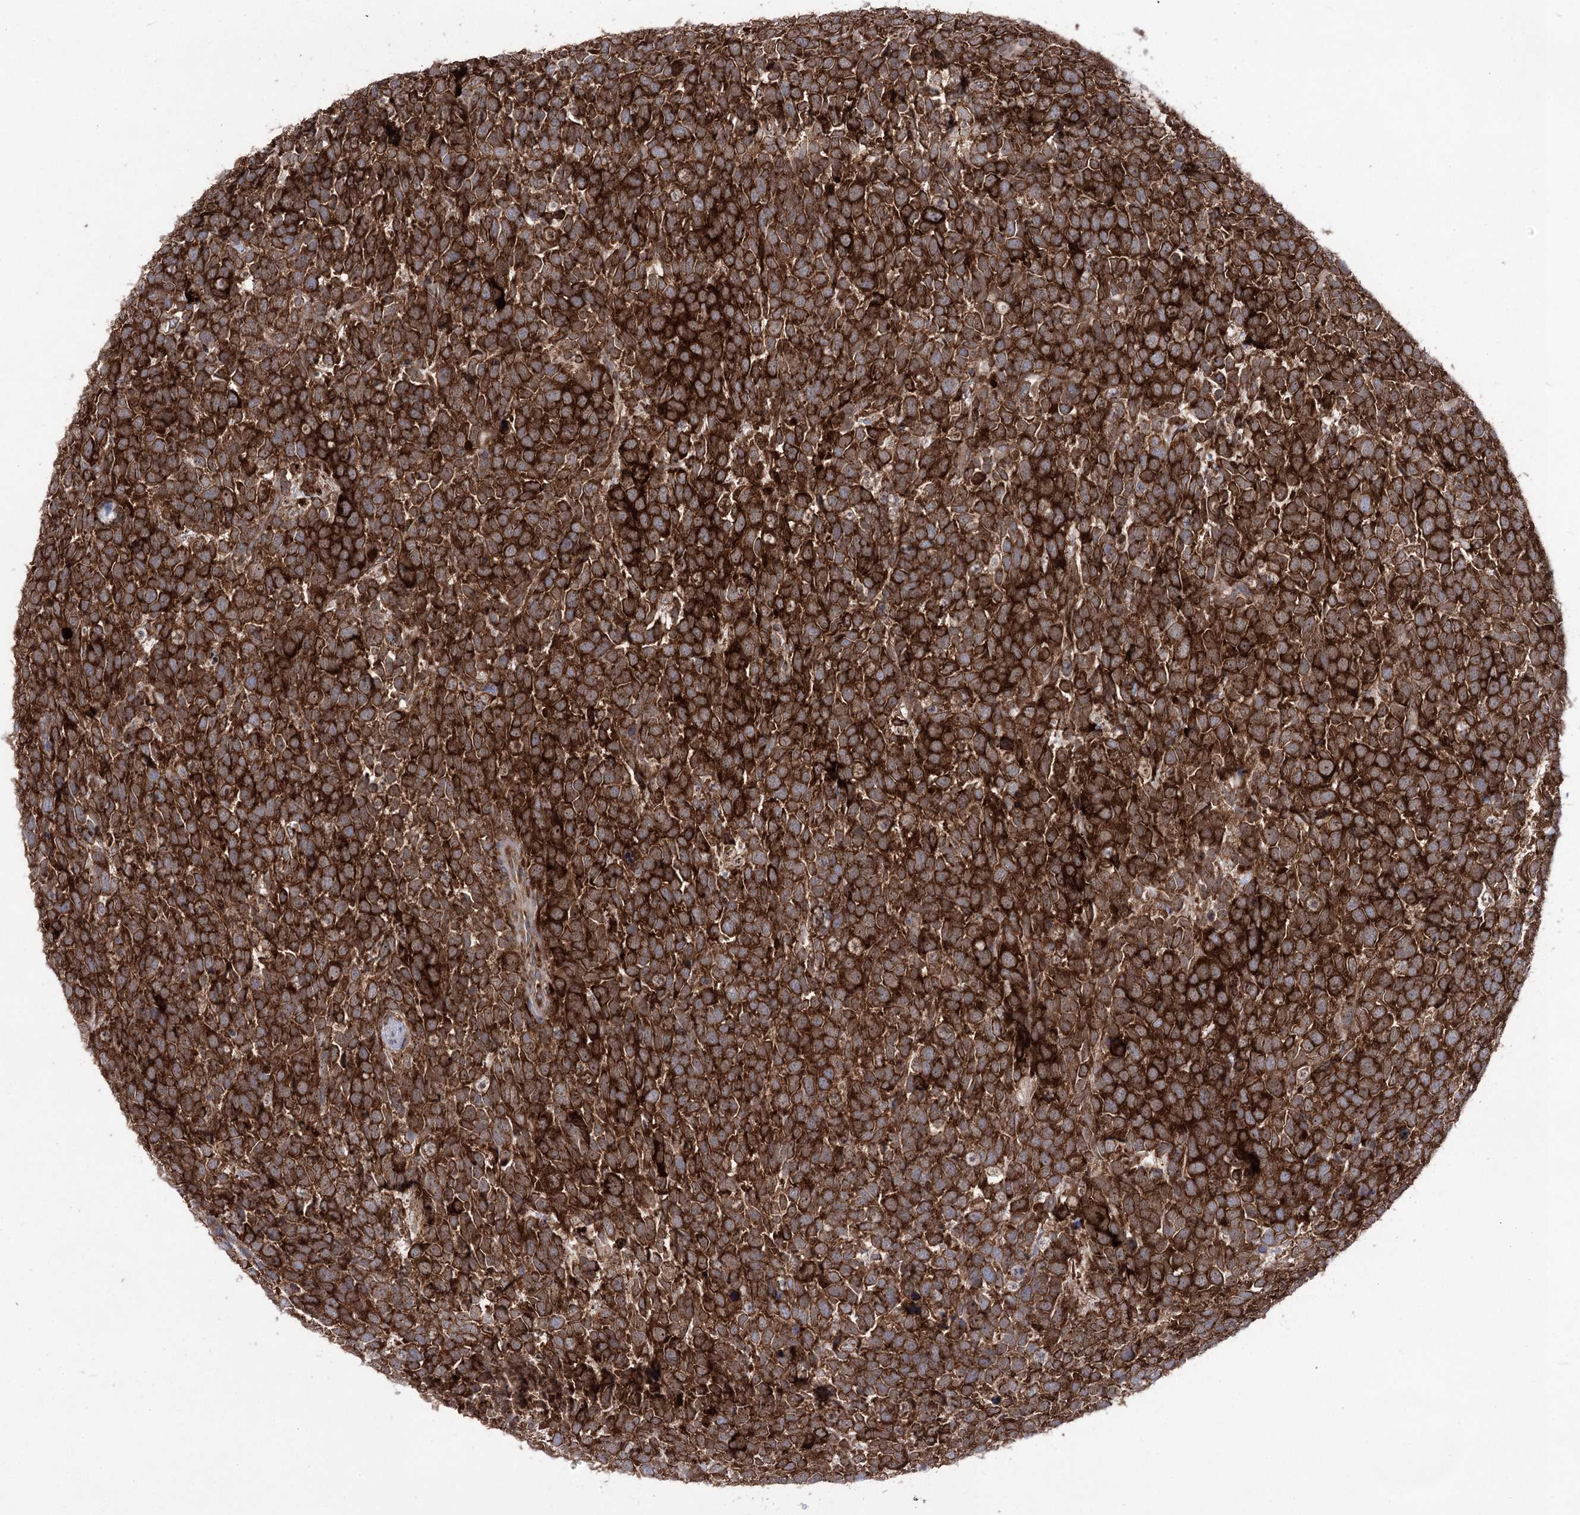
{"staining": {"intensity": "strong", "quantity": ">75%", "location": "cytoplasmic/membranous"}, "tissue": "urothelial cancer", "cell_type": "Tumor cells", "image_type": "cancer", "snomed": [{"axis": "morphology", "description": "Urothelial carcinoma, High grade"}, {"axis": "topography", "description": "Urinary bladder"}], "caption": "Immunohistochemical staining of human urothelial cancer displays high levels of strong cytoplasmic/membranous protein positivity in about >75% of tumor cells.", "gene": "ZNF622", "patient": {"sex": "female", "age": 82}}